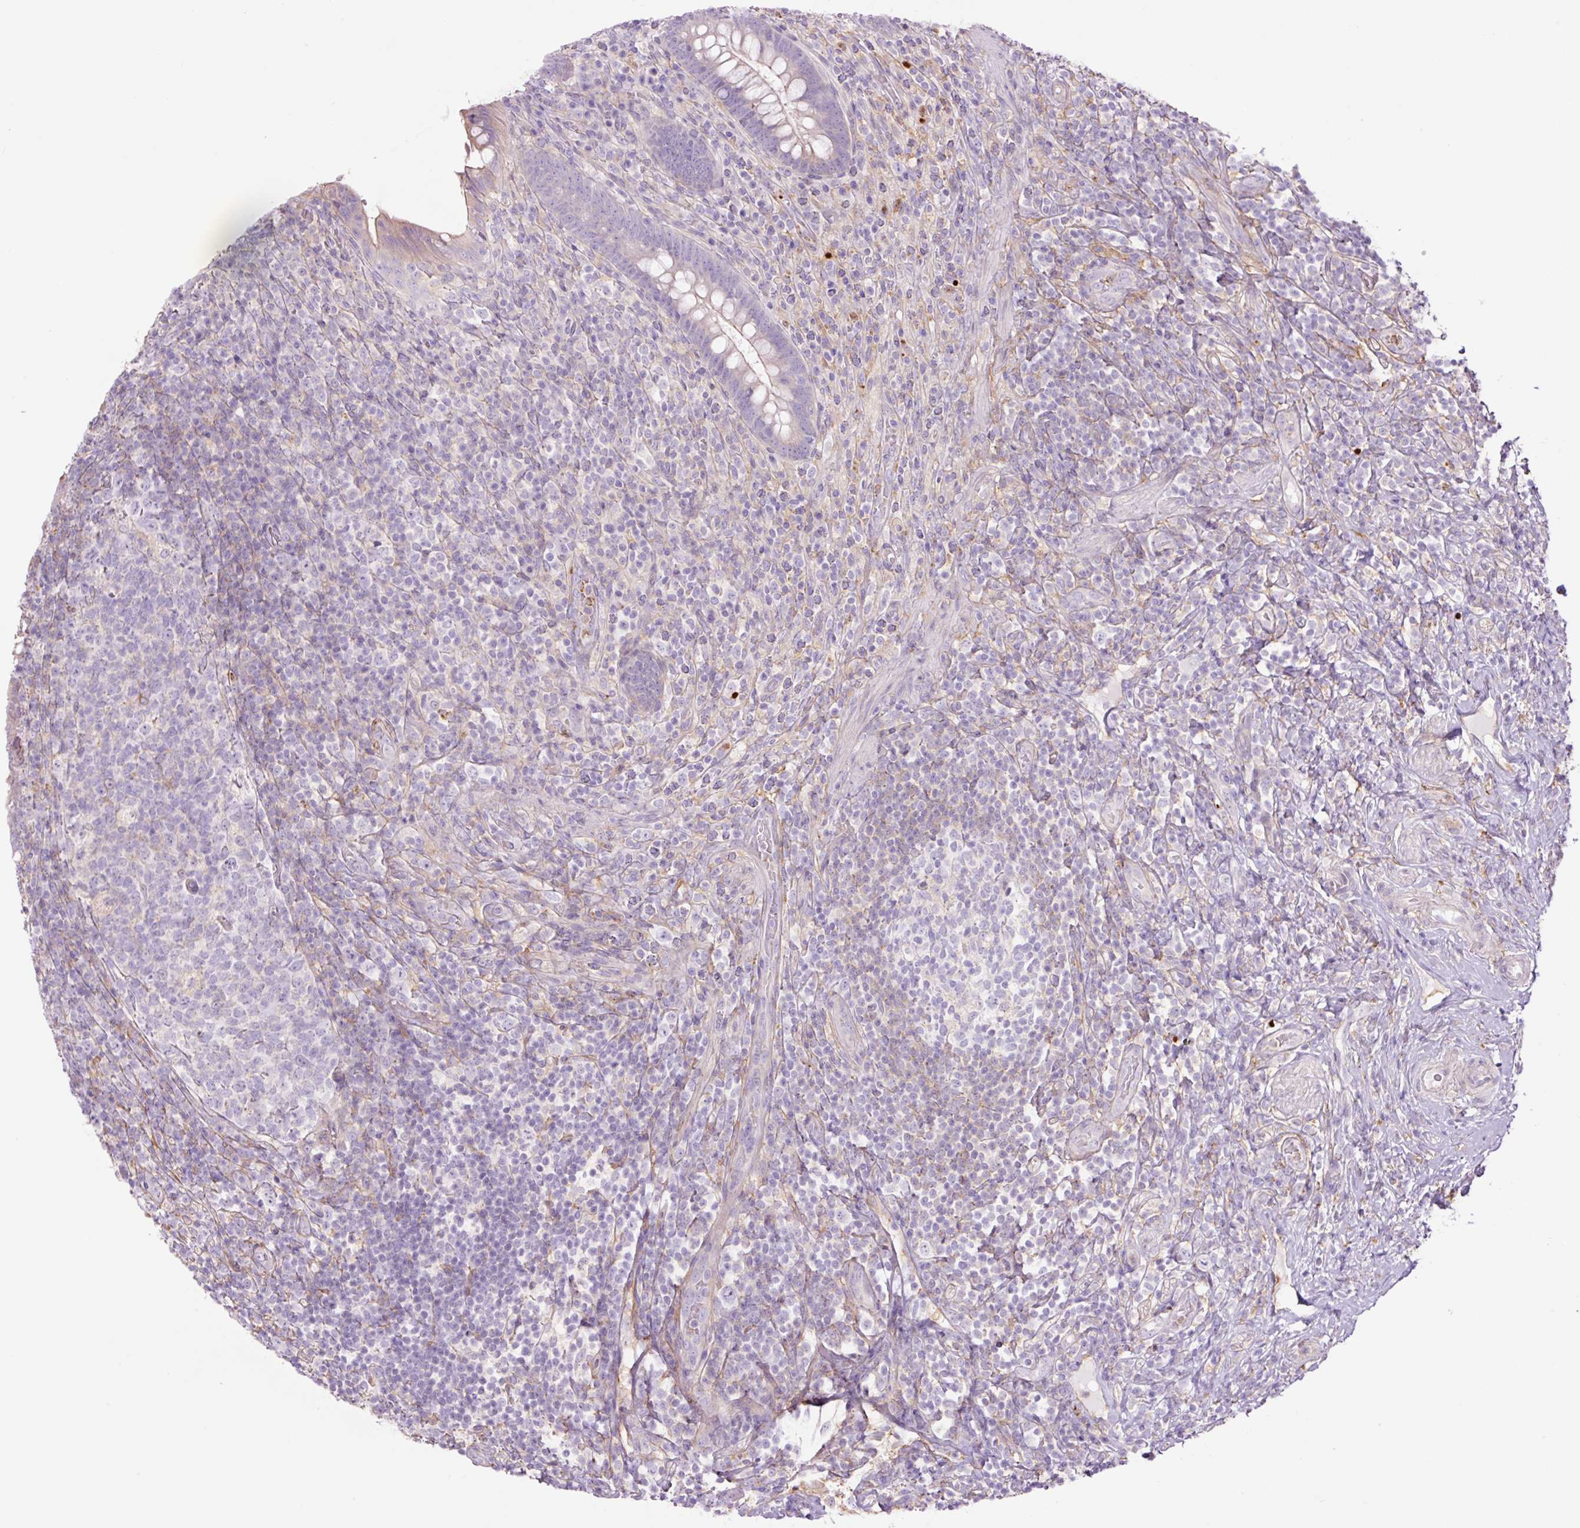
{"staining": {"intensity": "moderate", "quantity": "<25%", "location": "cytoplasmic/membranous"}, "tissue": "appendix", "cell_type": "Glandular cells", "image_type": "normal", "snomed": [{"axis": "morphology", "description": "Normal tissue, NOS"}, {"axis": "topography", "description": "Appendix"}], "caption": "This photomicrograph displays unremarkable appendix stained with IHC to label a protein in brown. The cytoplasmic/membranous of glandular cells show moderate positivity for the protein. Nuclei are counter-stained blue.", "gene": "SH2D6", "patient": {"sex": "female", "age": 43}}